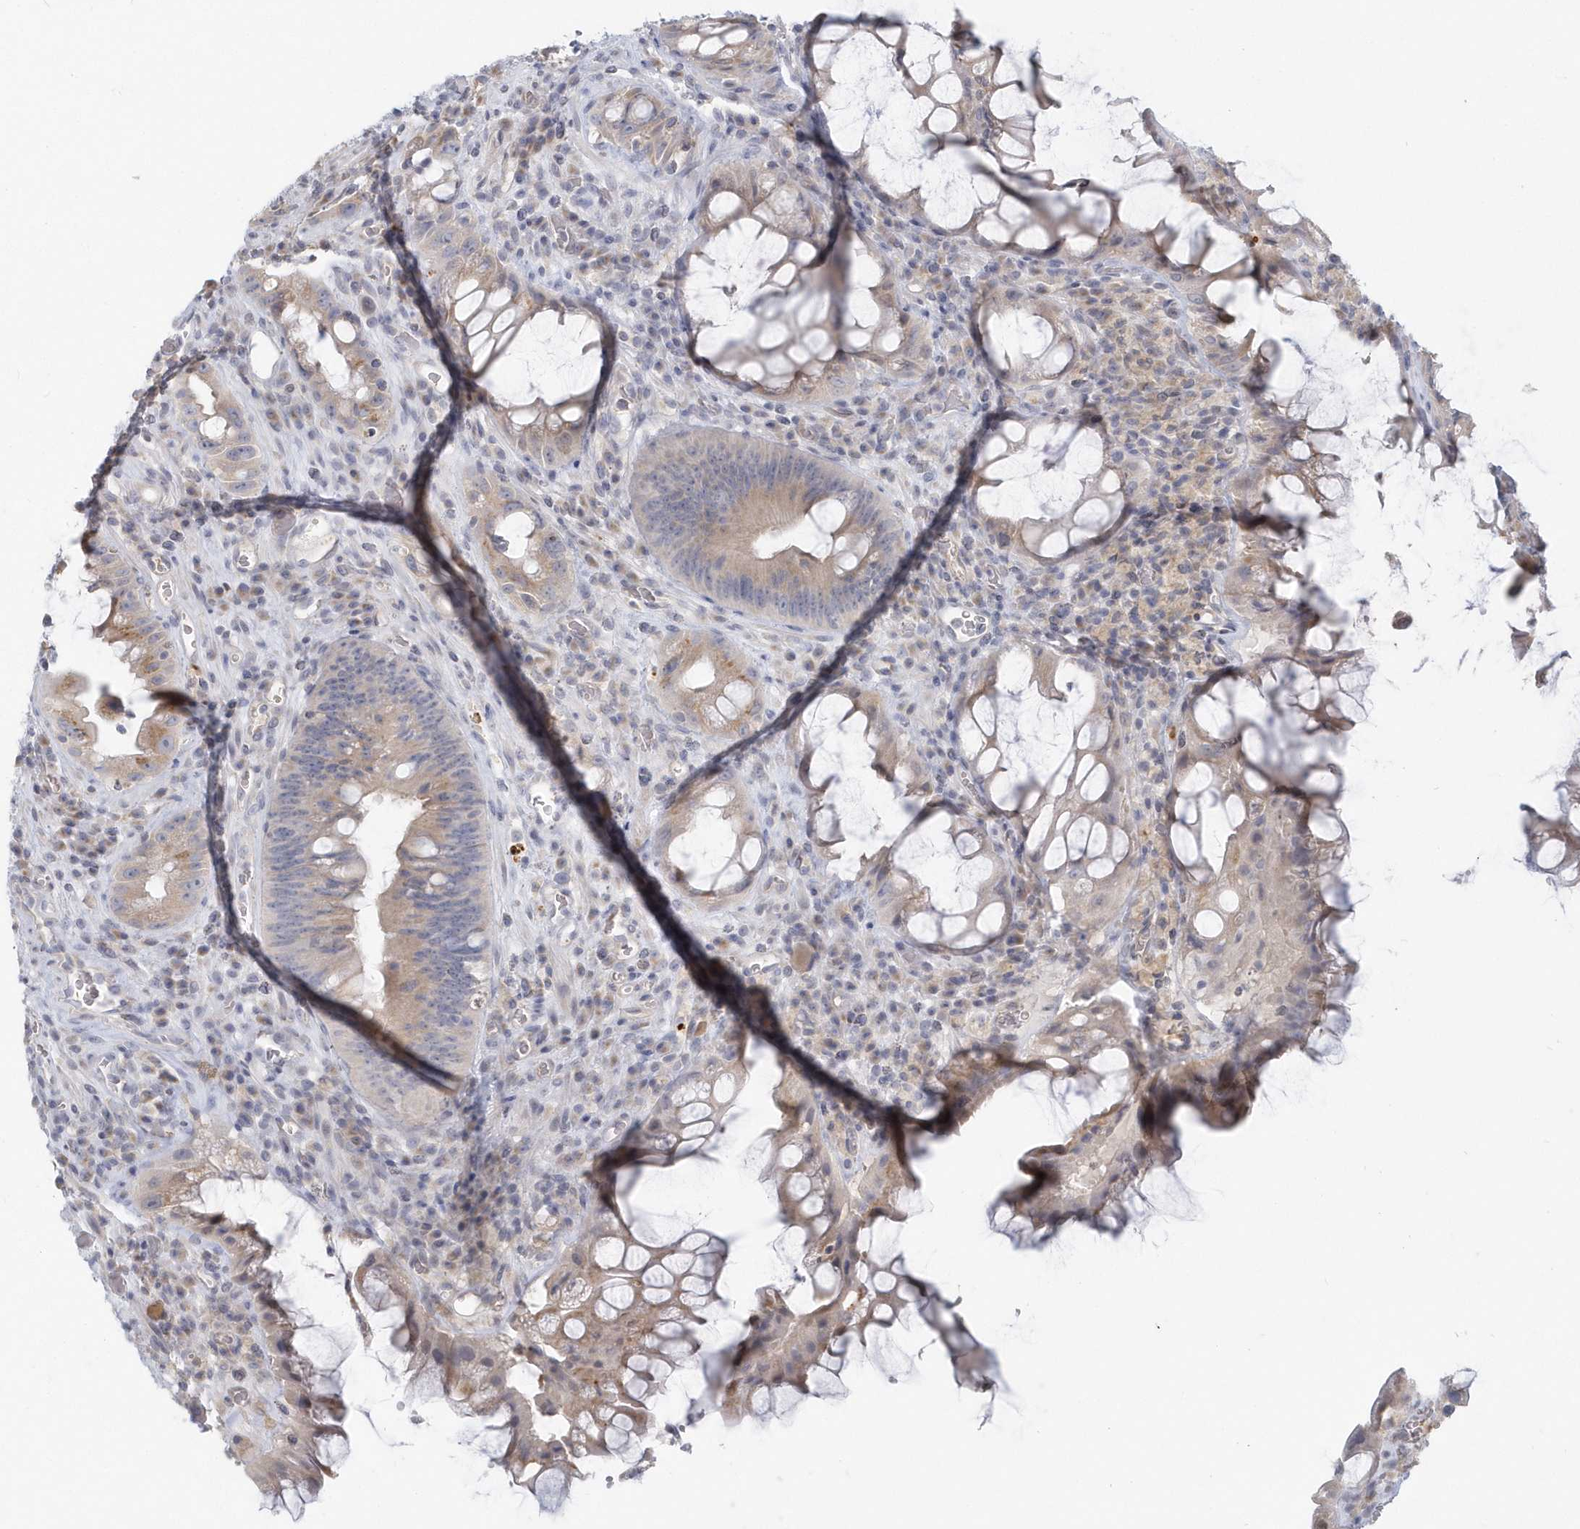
{"staining": {"intensity": "weak", "quantity": "25%-75%", "location": "cytoplasmic/membranous"}, "tissue": "colorectal cancer", "cell_type": "Tumor cells", "image_type": "cancer", "snomed": [{"axis": "morphology", "description": "Adenocarcinoma, NOS"}, {"axis": "topography", "description": "Rectum"}], "caption": "High-magnification brightfield microscopy of colorectal cancer (adenocarcinoma) stained with DAB (3,3'-diaminobenzidine) (brown) and counterstained with hematoxylin (blue). tumor cells exhibit weak cytoplasmic/membranous positivity is identified in approximately25%-75% of cells.", "gene": "NAPB", "patient": {"sex": "male", "age": 59}}